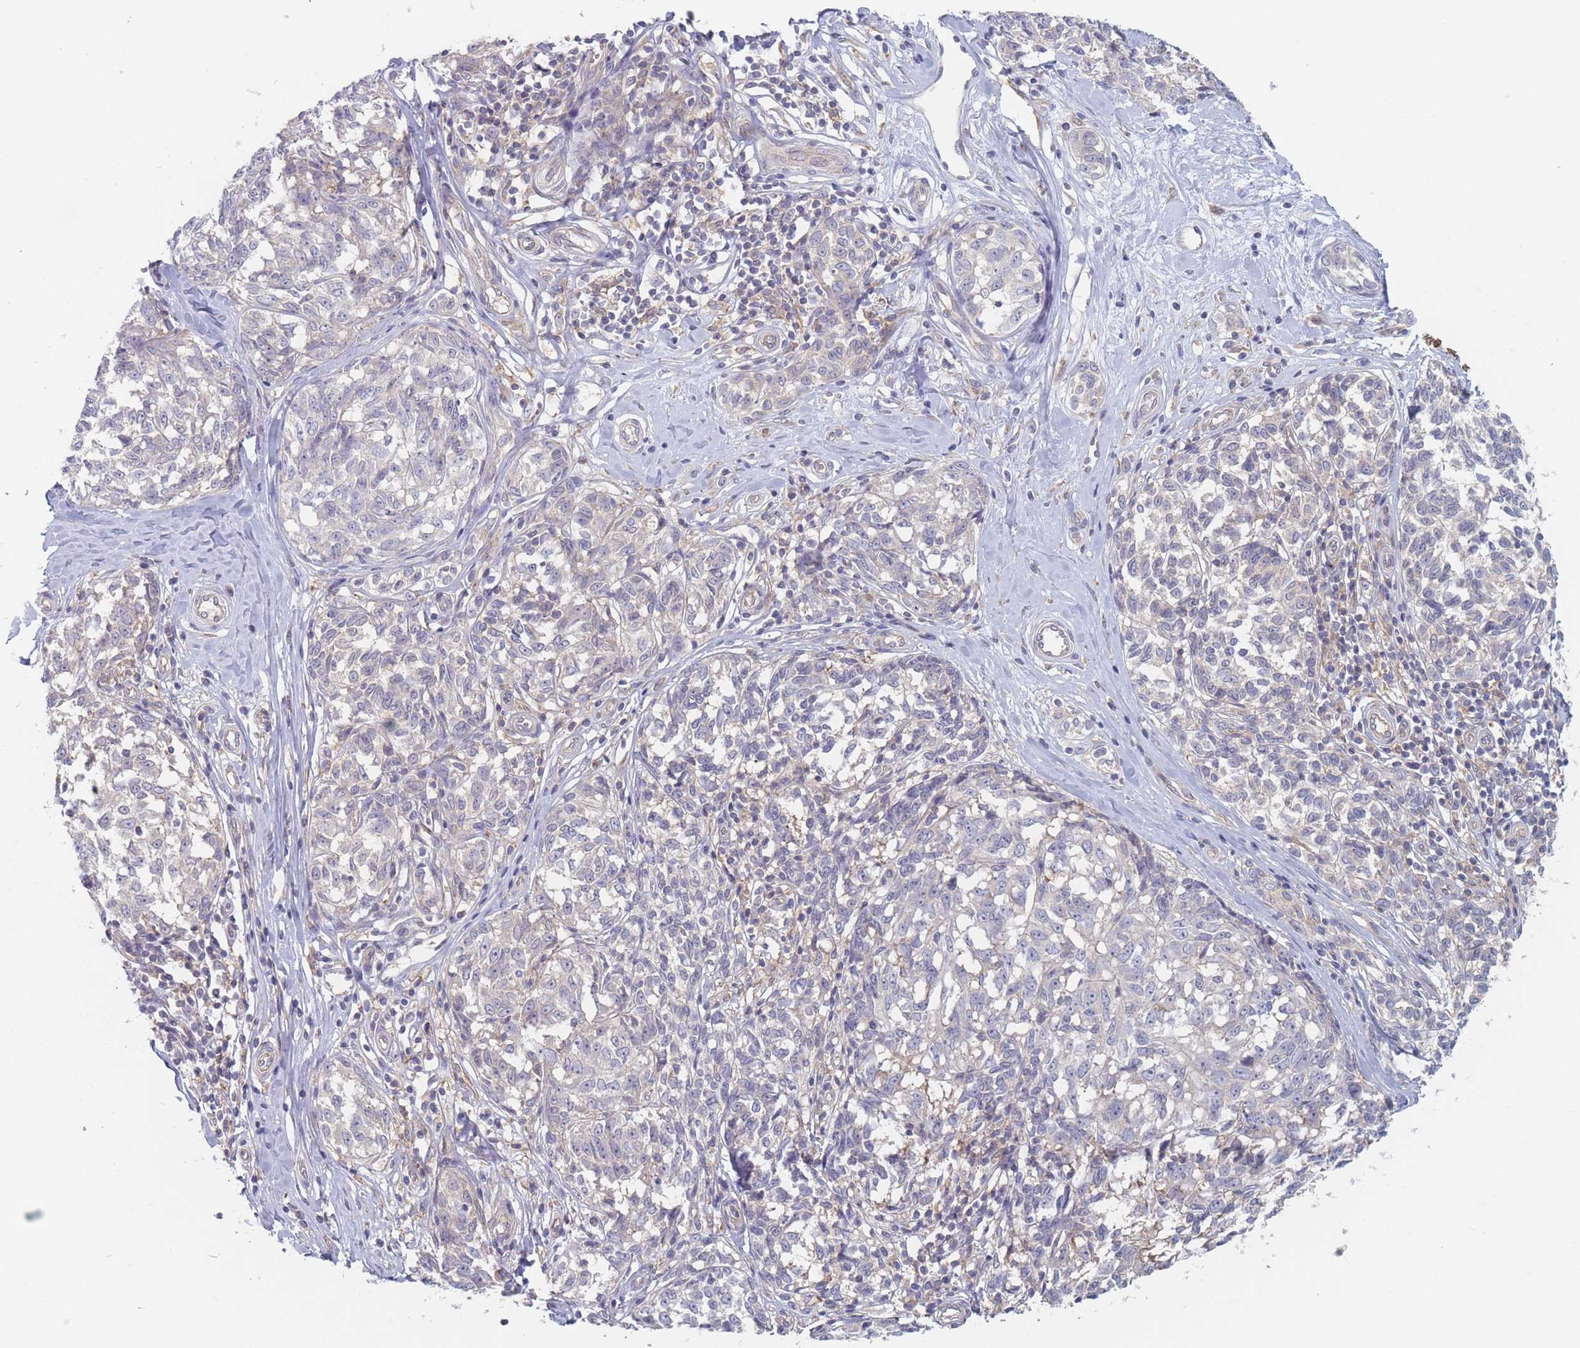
{"staining": {"intensity": "negative", "quantity": "none", "location": "none"}, "tissue": "melanoma", "cell_type": "Tumor cells", "image_type": "cancer", "snomed": [{"axis": "morphology", "description": "Normal tissue, NOS"}, {"axis": "morphology", "description": "Malignant melanoma, NOS"}, {"axis": "topography", "description": "Skin"}], "caption": "IHC histopathology image of human melanoma stained for a protein (brown), which demonstrates no expression in tumor cells.", "gene": "EFCC1", "patient": {"sex": "female", "age": 64}}